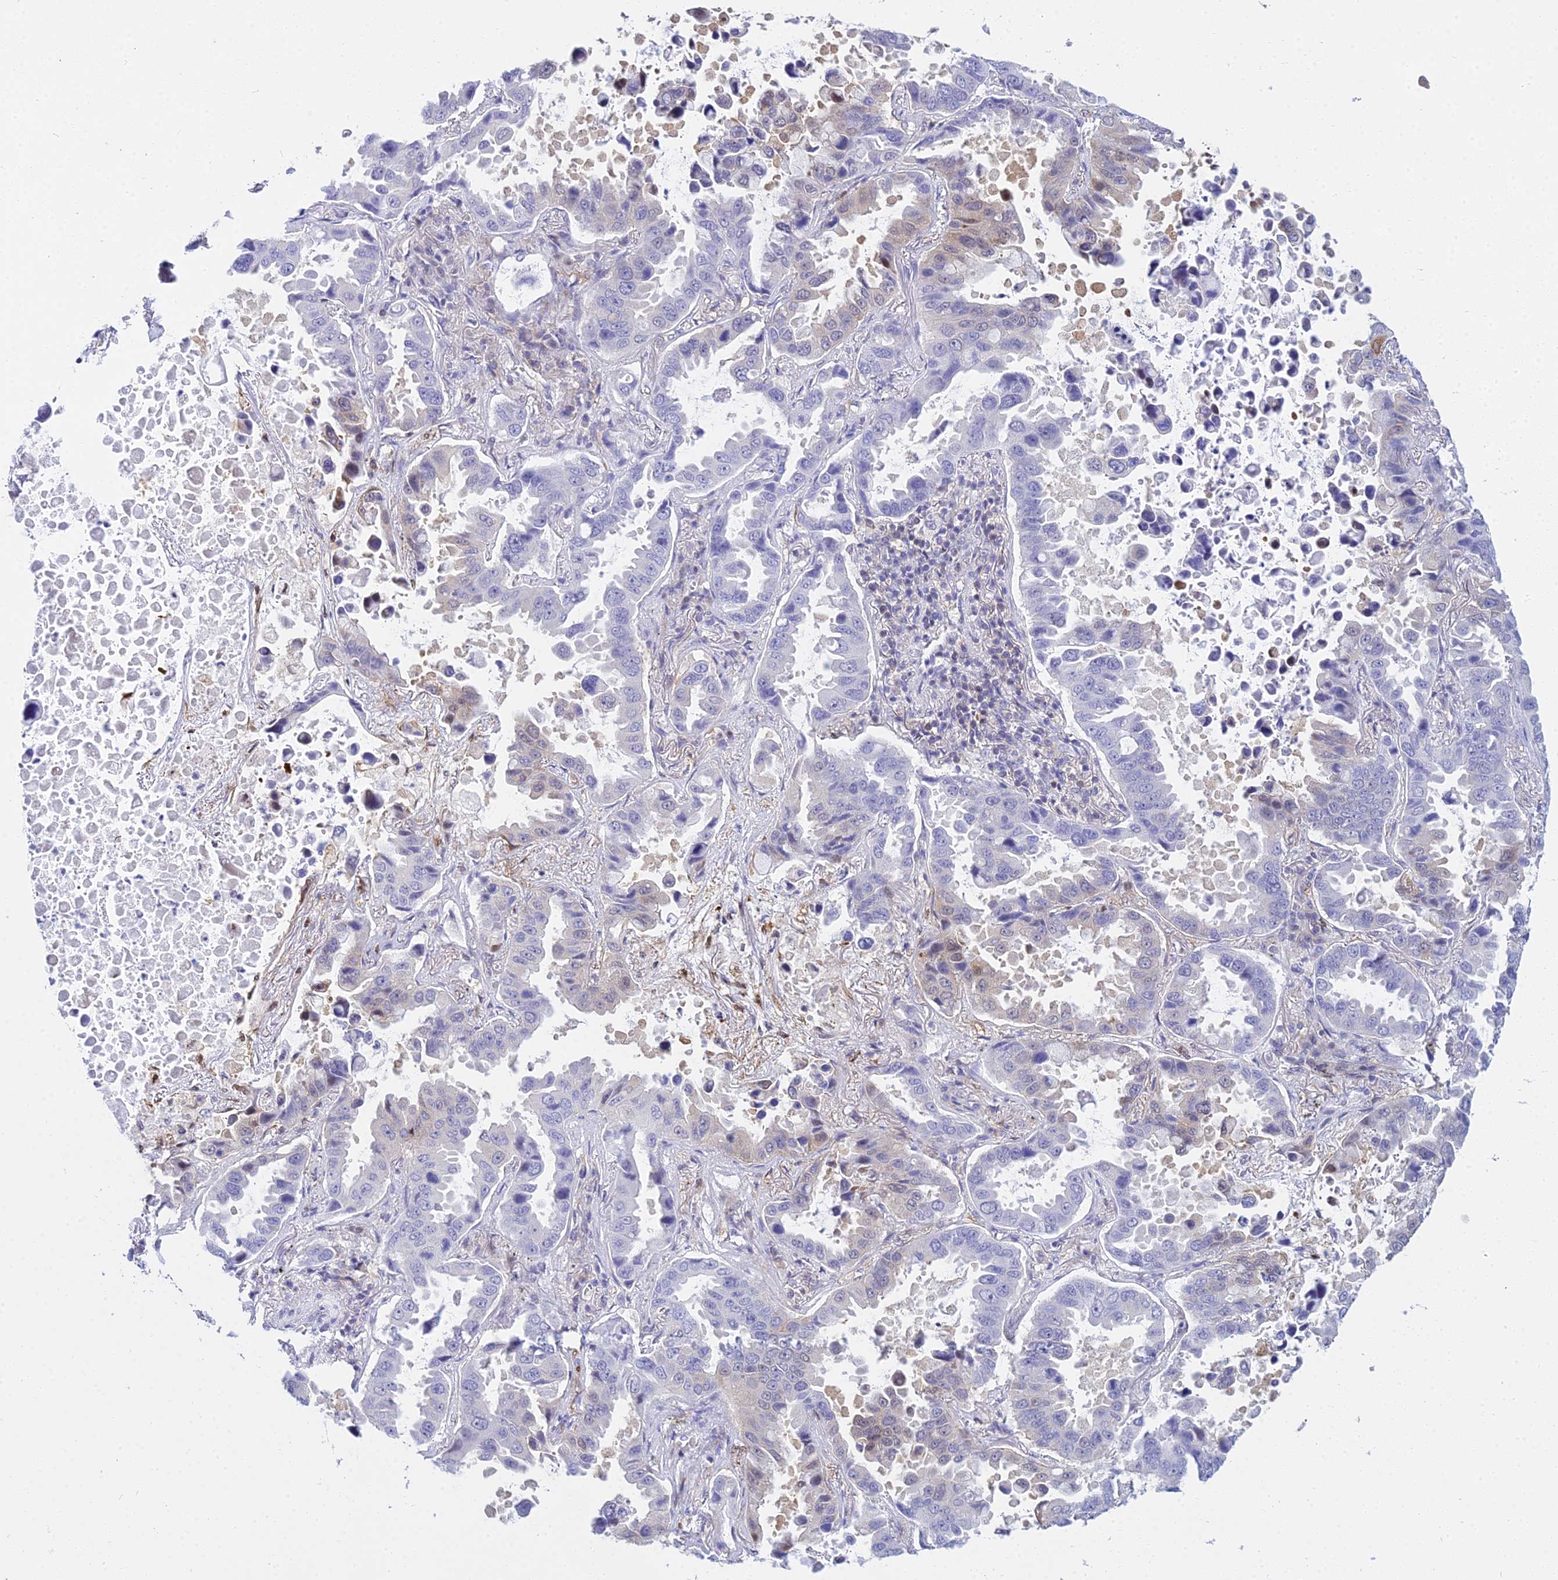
{"staining": {"intensity": "negative", "quantity": "none", "location": "none"}, "tissue": "lung cancer", "cell_type": "Tumor cells", "image_type": "cancer", "snomed": [{"axis": "morphology", "description": "Adenocarcinoma, NOS"}, {"axis": "topography", "description": "Lung"}], "caption": "This is a photomicrograph of immunohistochemistry staining of lung adenocarcinoma, which shows no expression in tumor cells.", "gene": "ZMIZ1", "patient": {"sex": "male", "age": 64}}